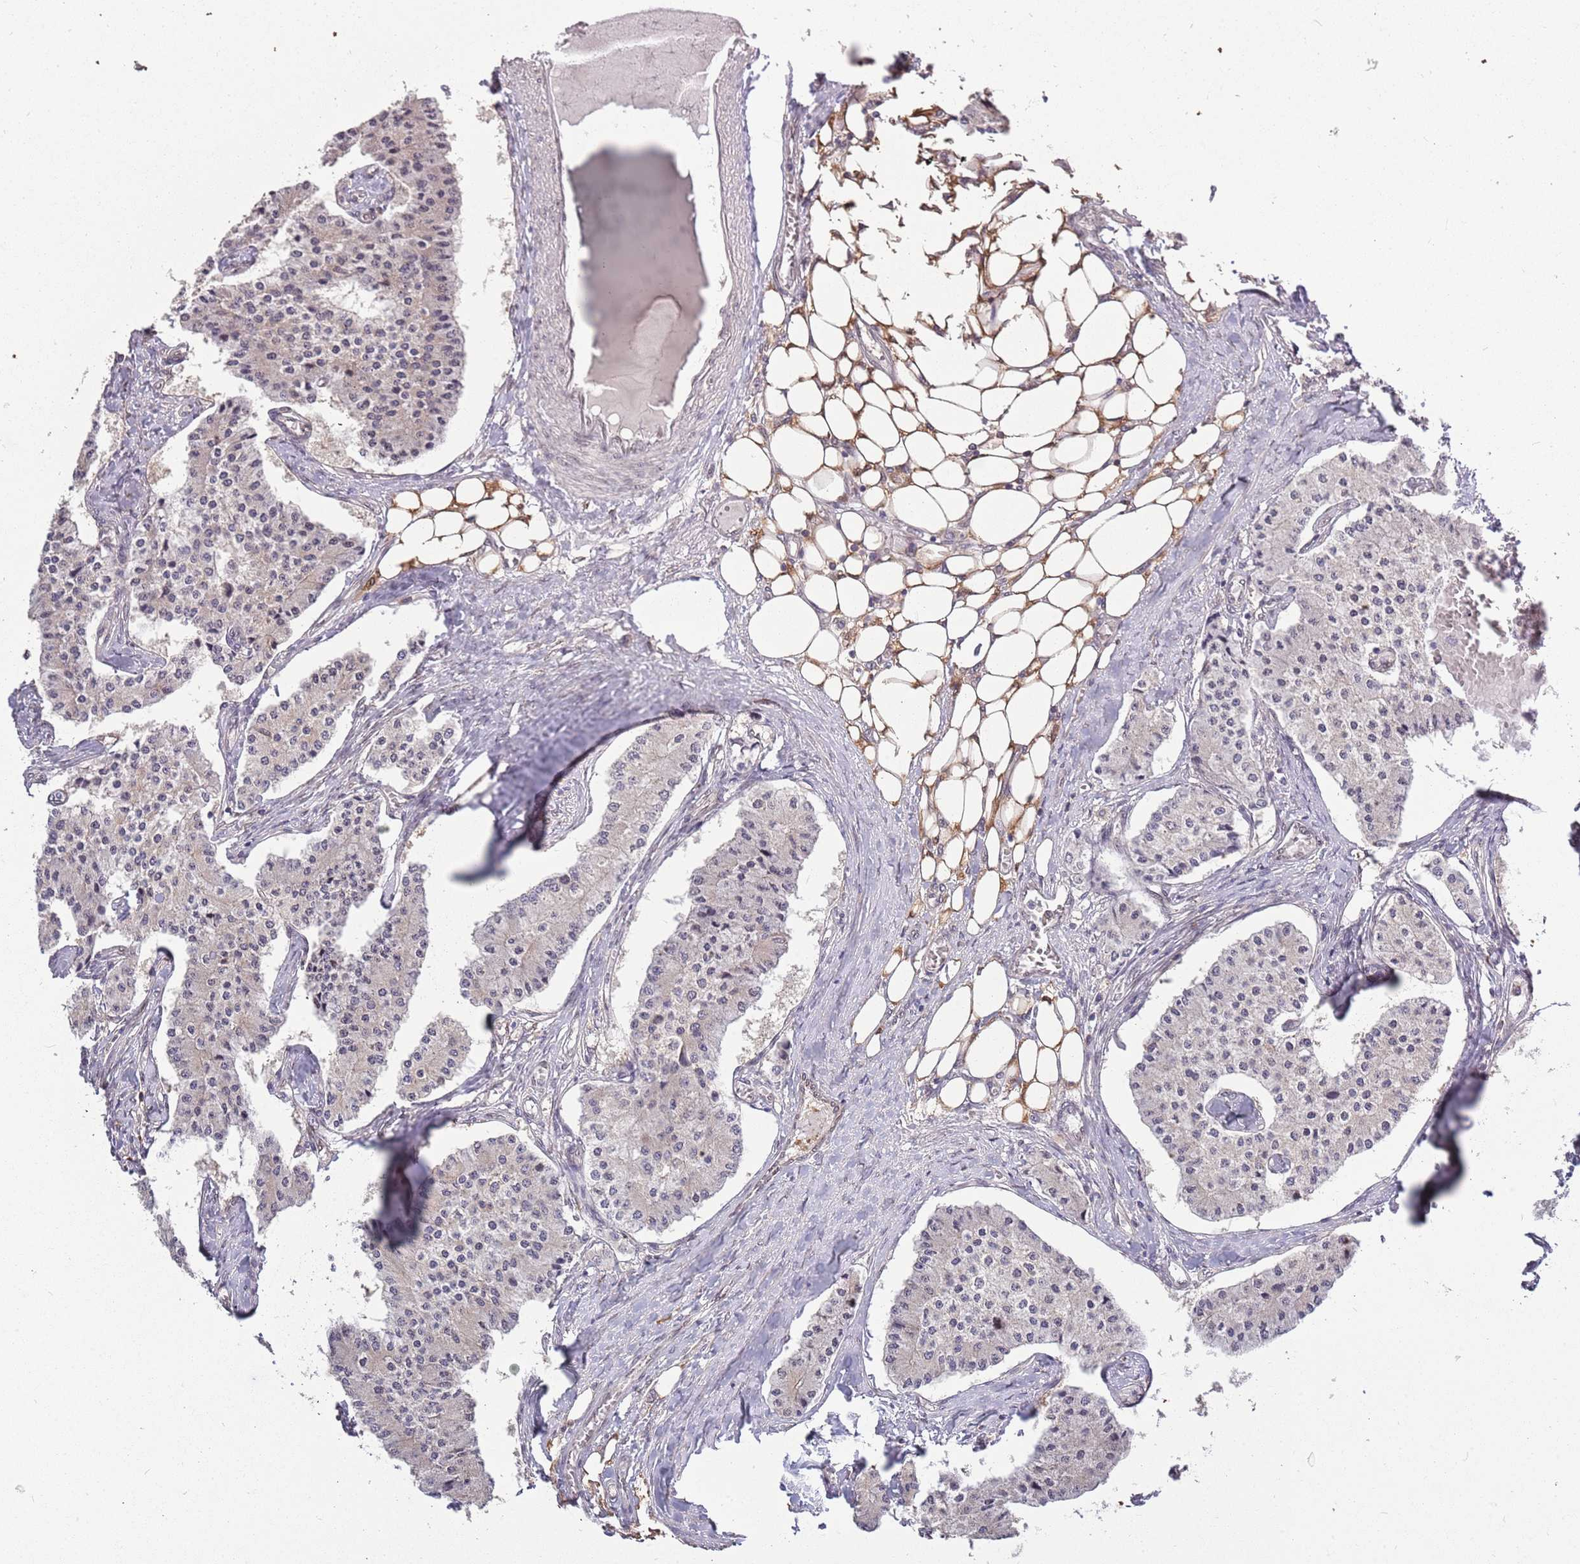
{"staining": {"intensity": "negative", "quantity": "none", "location": "none"}, "tissue": "carcinoid", "cell_type": "Tumor cells", "image_type": "cancer", "snomed": [{"axis": "morphology", "description": "Carcinoid, malignant, NOS"}, {"axis": "topography", "description": "Colon"}], "caption": "Immunohistochemical staining of malignant carcinoid reveals no significant expression in tumor cells. The staining was performed using DAB to visualize the protein expression in brown, while the nuclei were stained in blue with hematoxylin (Magnification: 20x).", "gene": "ZNF665", "patient": {"sex": "female", "age": 52}}